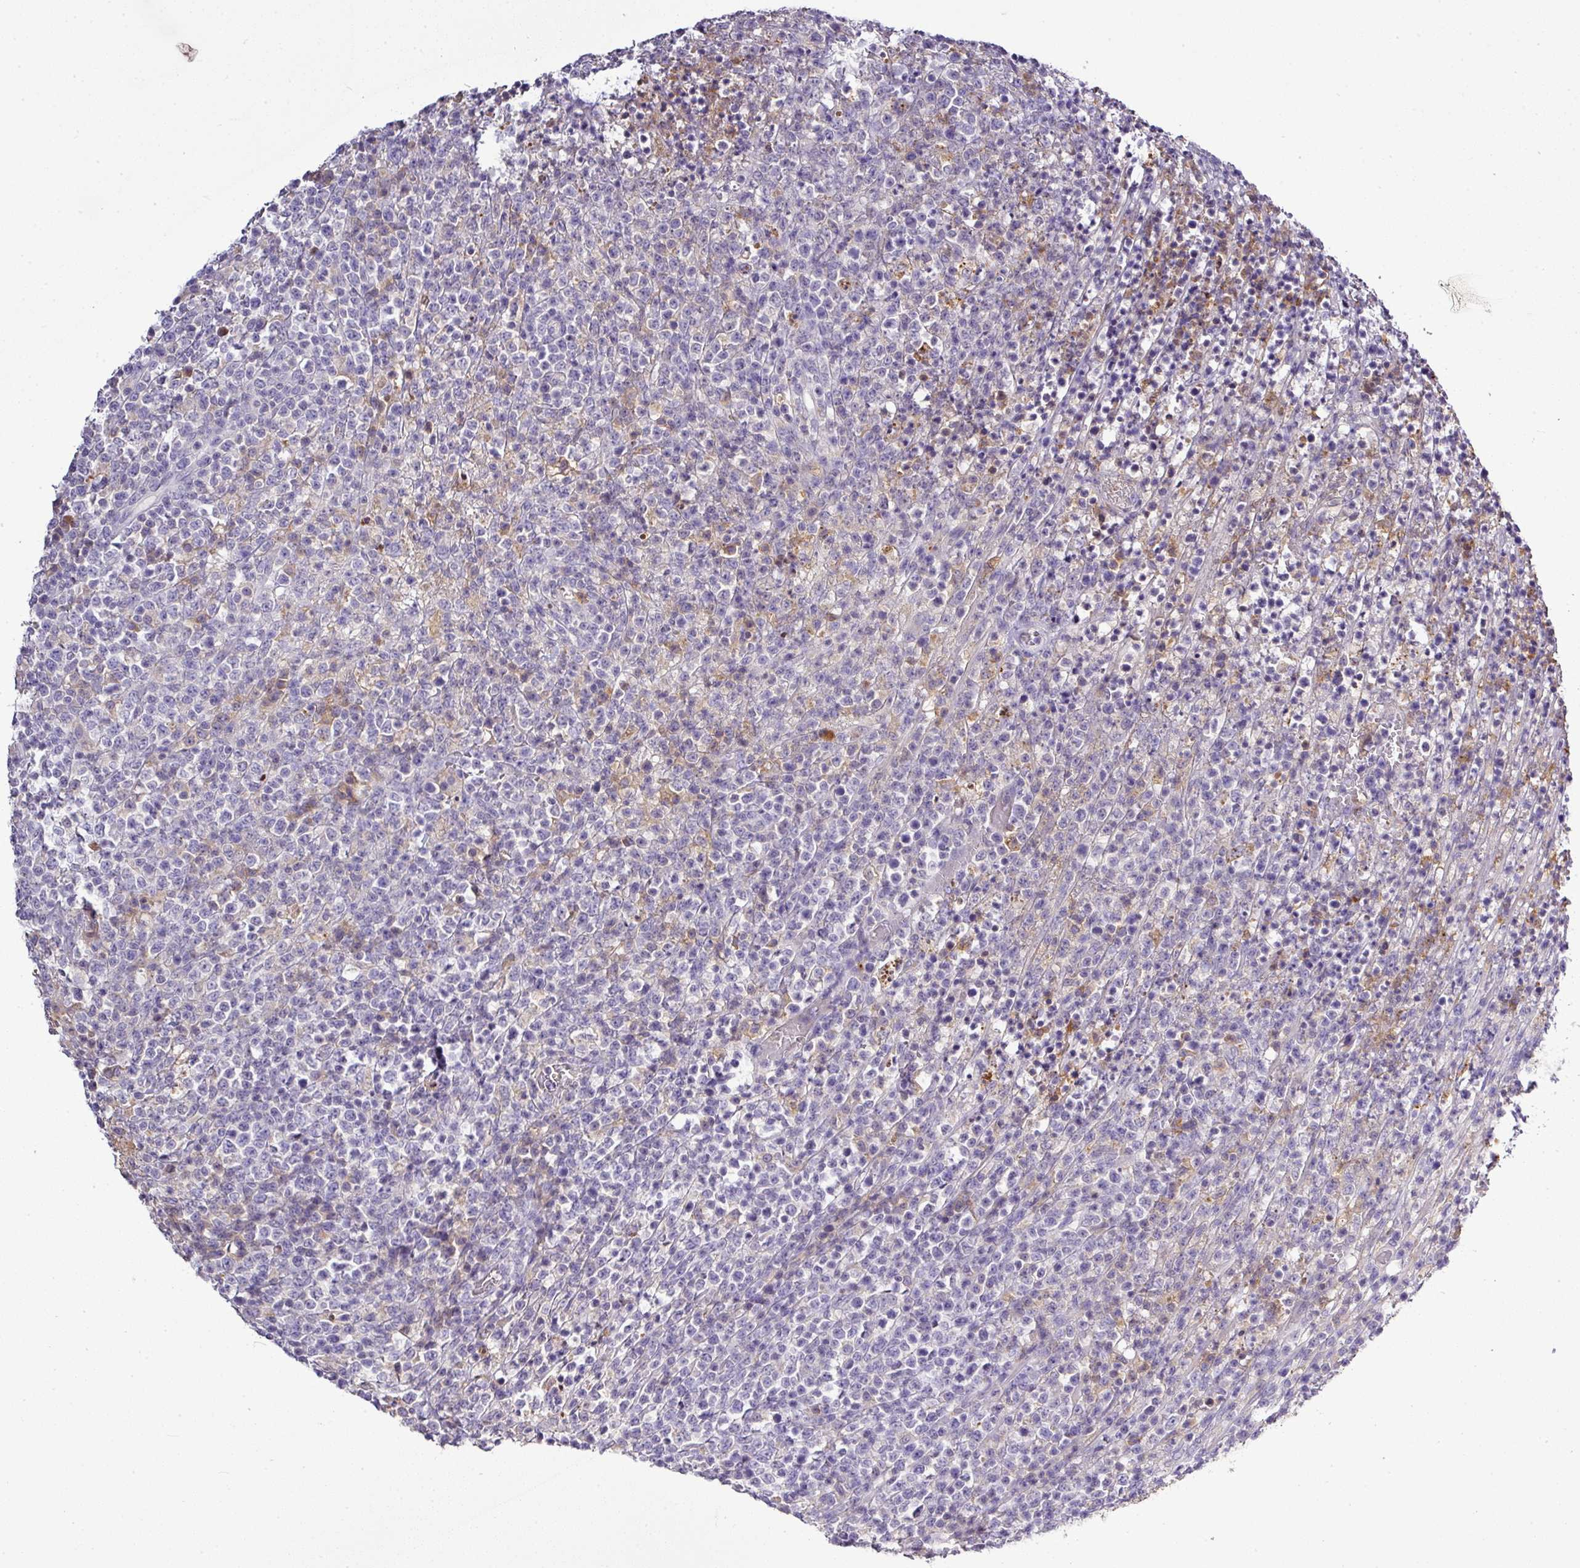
{"staining": {"intensity": "negative", "quantity": "none", "location": "none"}, "tissue": "lymphoma", "cell_type": "Tumor cells", "image_type": "cancer", "snomed": [{"axis": "morphology", "description": "Malignant lymphoma, non-Hodgkin's type, High grade"}, {"axis": "topography", "description": "Colon"}], "caption": "DAB immunohistochemical staining of lymphoma exhibits no significant staining in tumor cells.", "gene": "CAB39L", "patient": {"sex": "female", "age": 53}}